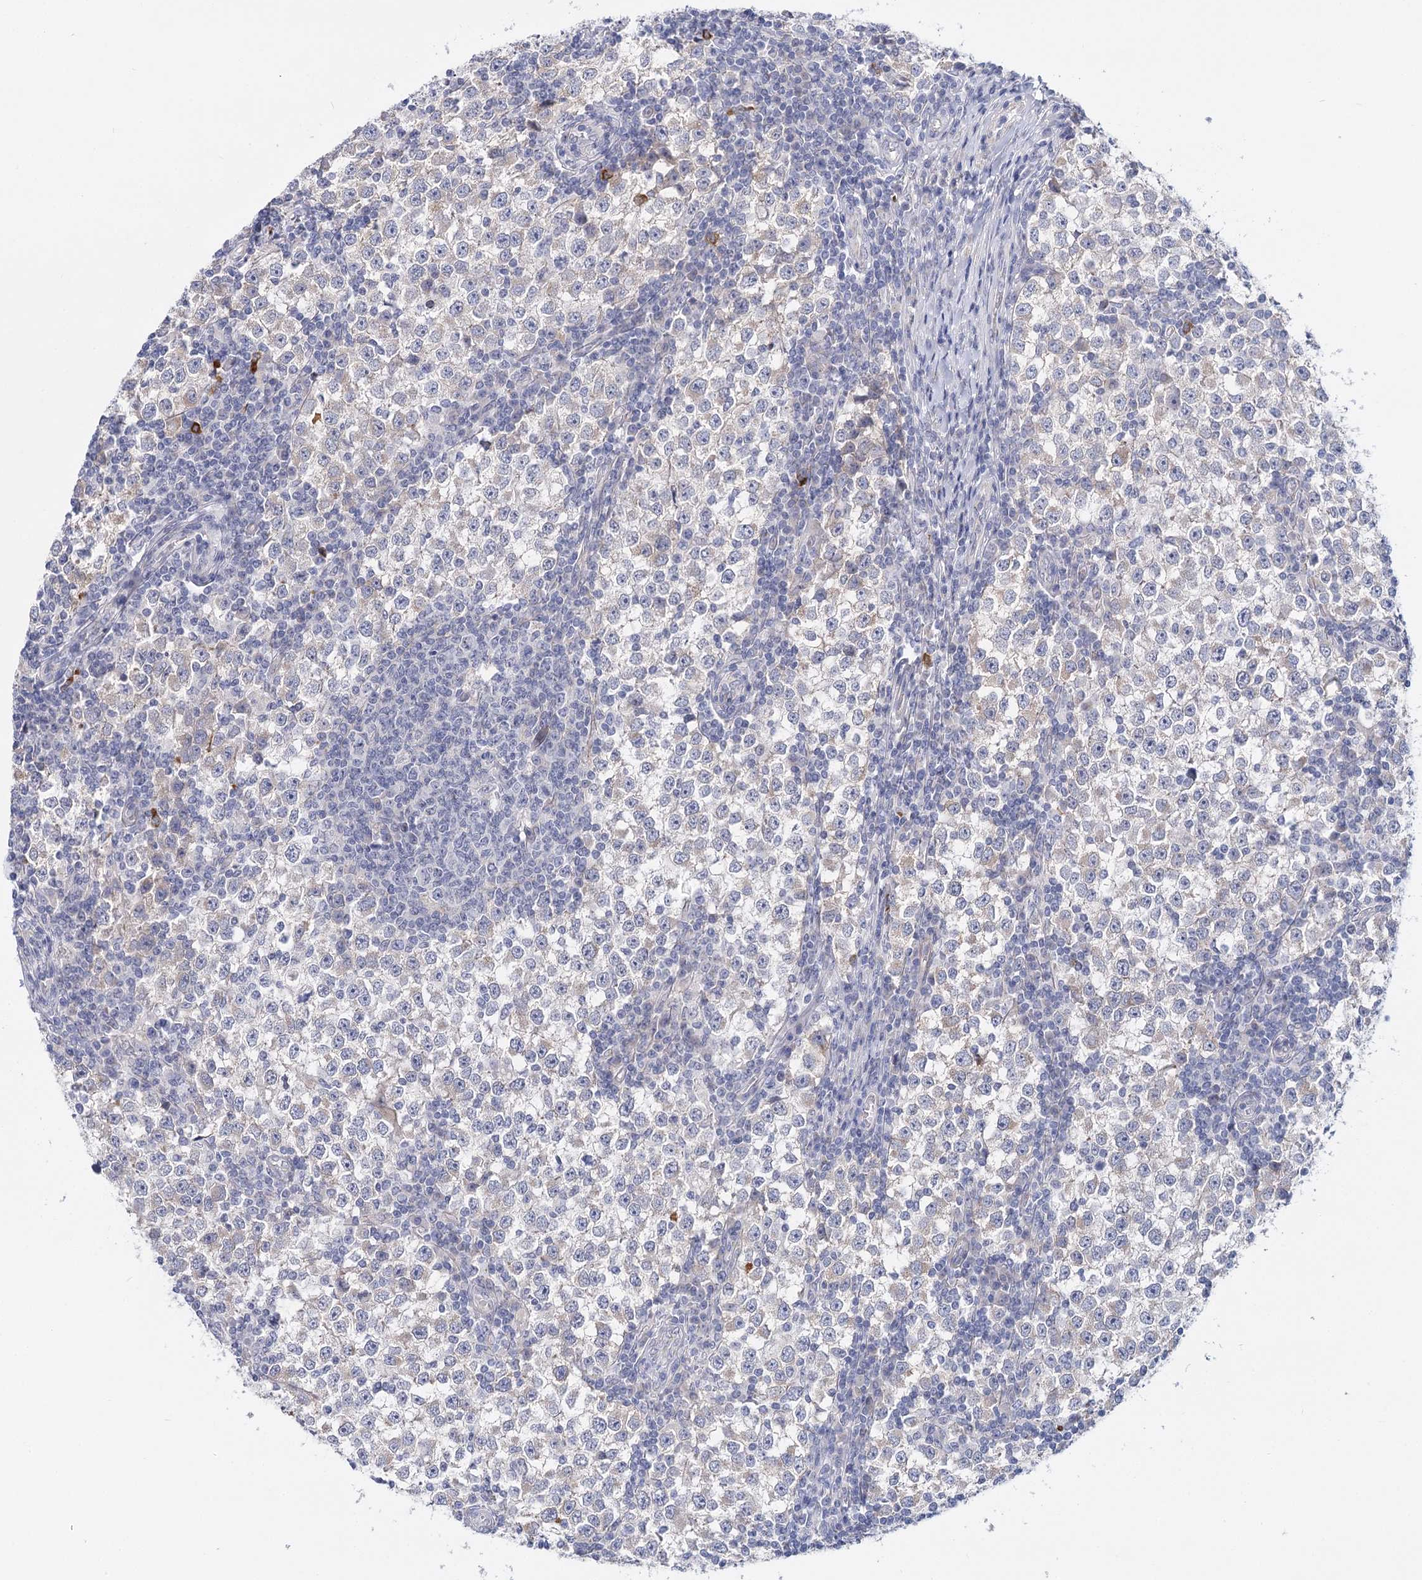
{"staining": {"intensity": "negative", "quantity": "none", "location": "none"}, "tissue": "testis cancer", "cell_type": "Tumor cells", "image_type": "cancer", "snomed": [{"axis": "morphology", "description": "Seminoma, NOS"}, {"axis": "topography", "description": "Testis"}], "caption": "High magnification brightfield microscopy of seminoma (testis) stained with DAB (brown) and counterstained with hematoxylin (blue): tumor cells show no significant expression.", "gene": "TEX12", "patient": {"sex": "male", "age": 65}}